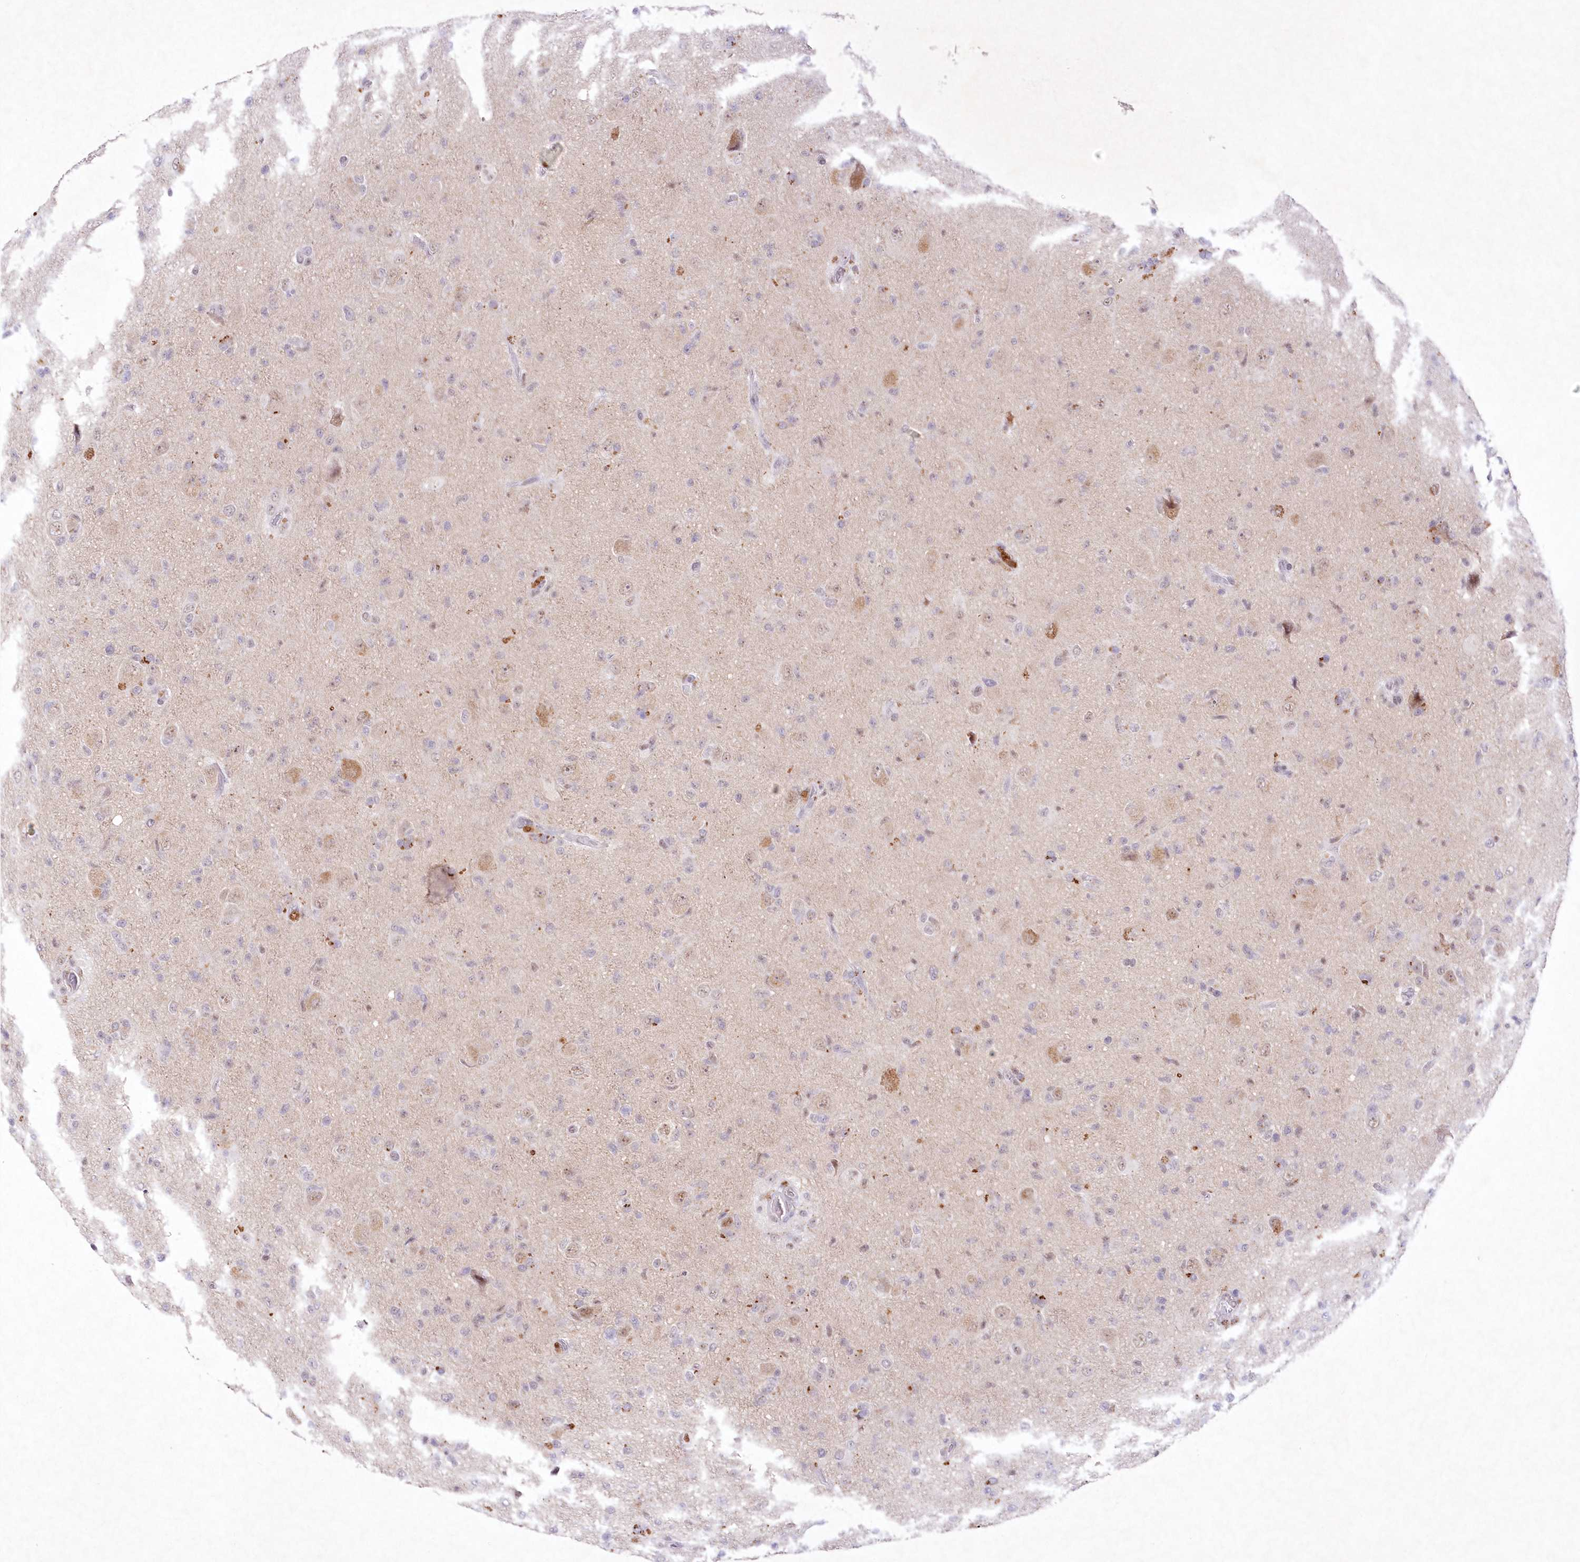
{"staining": {"intensity": "negative", "quantity": "none", "location": "none"}, "tissue": "glioma", "cell_type": "Tumor cells", "image_type": "cancer", "snomed": [{"axis": "morphology", "description": "Glioma, malignant, High grade"}, {"axis": "topography", "description": "Brain"}], "caption": "Photomicrograph shows no significant protein positivity in tumor cells of glioma.", "gene": "RBM27", "patient": {"sex": "female", "age": 57}}